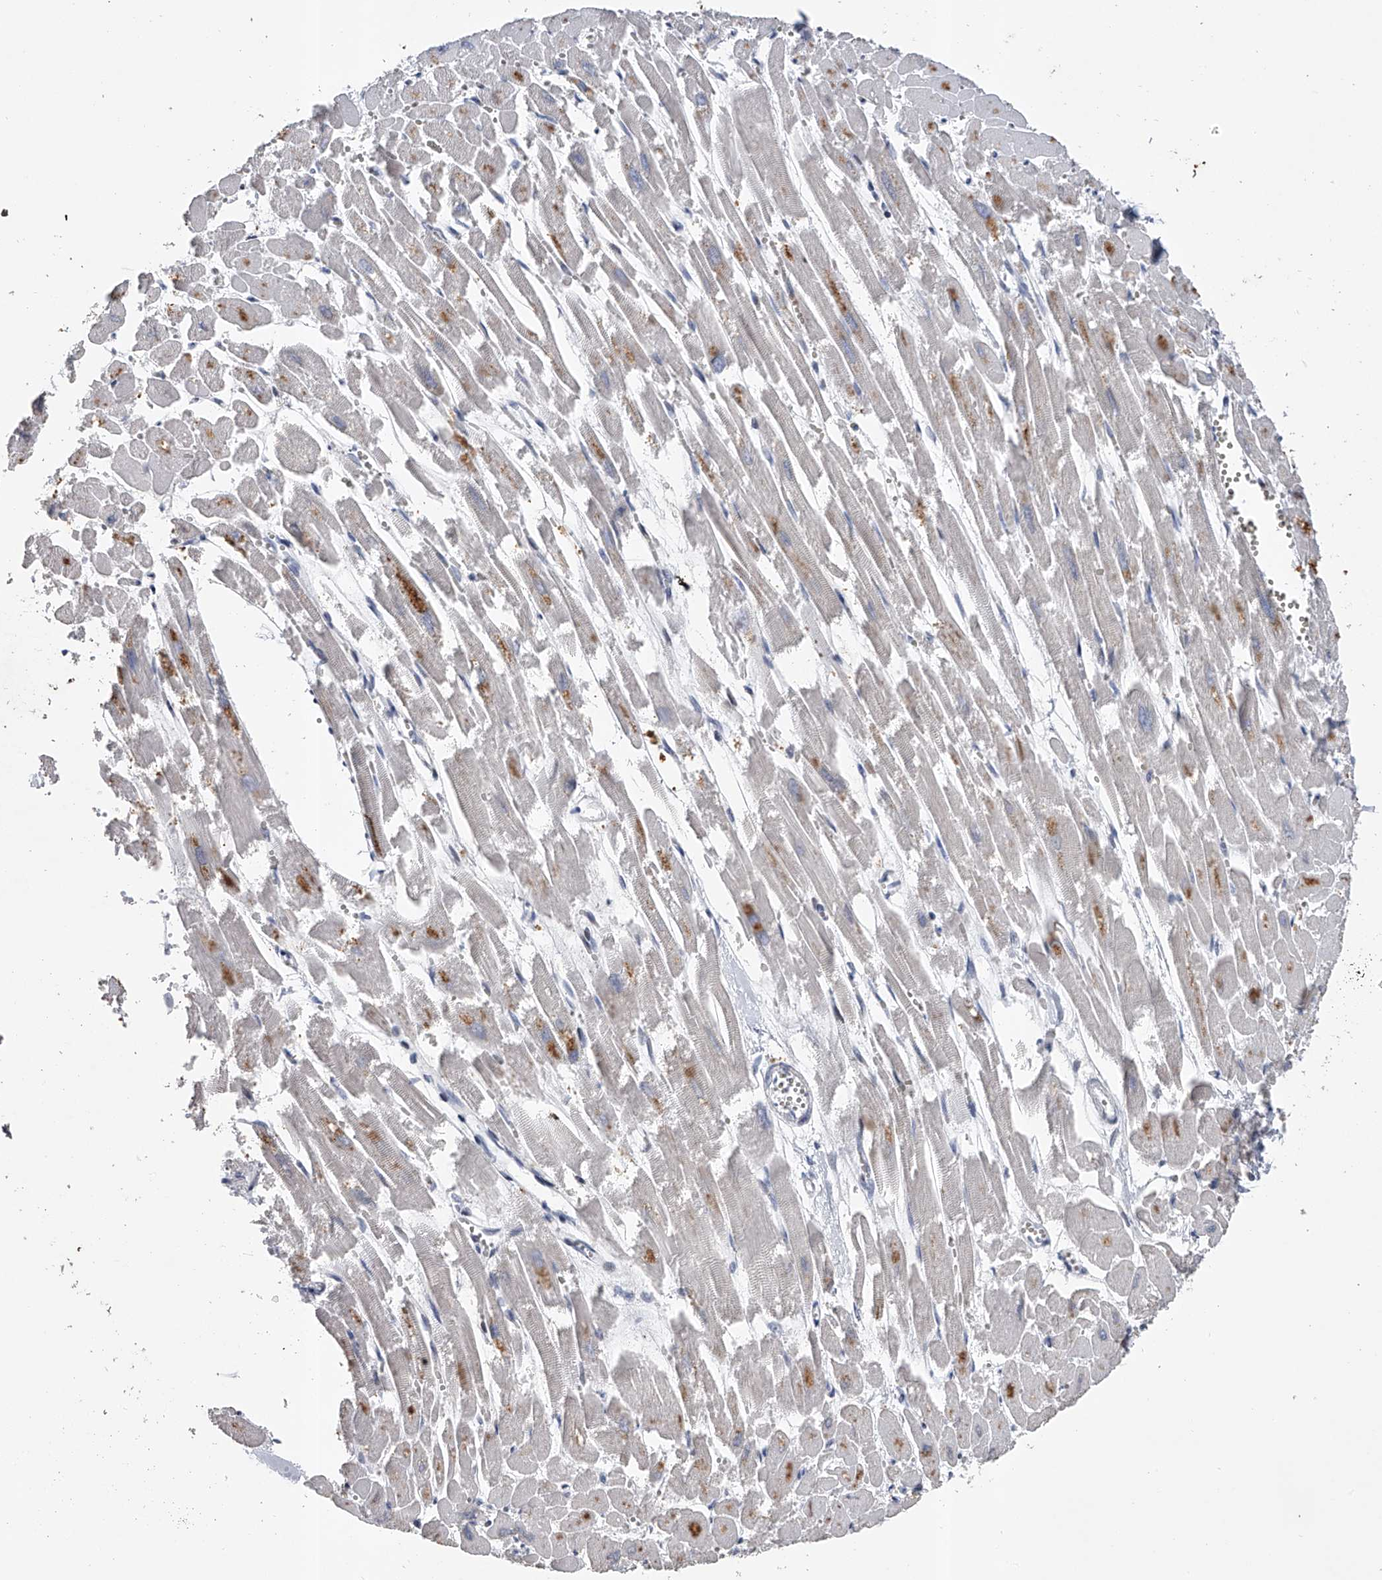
{"staining": {"intensity": "negative", "quantity": "none", "location": "none"}, "tissue": "heart muscle", "cell_type": "Cardiomyocytes", "image_type": "normal", "snomed": [{"axis": "morphology", "description": "Normal tissue, NOS"}, {"axis": "topography", "description": "Heart"}], "caption": "A high-resolution micrograph shows immunohistochemistry staining of benign heart muscle, which demonstrates no significant expression in cardiomyocytes. Nuclei are stained in blue.", "gene": "RWDD2A", "patient": {"sex": "male", "age": 54}}